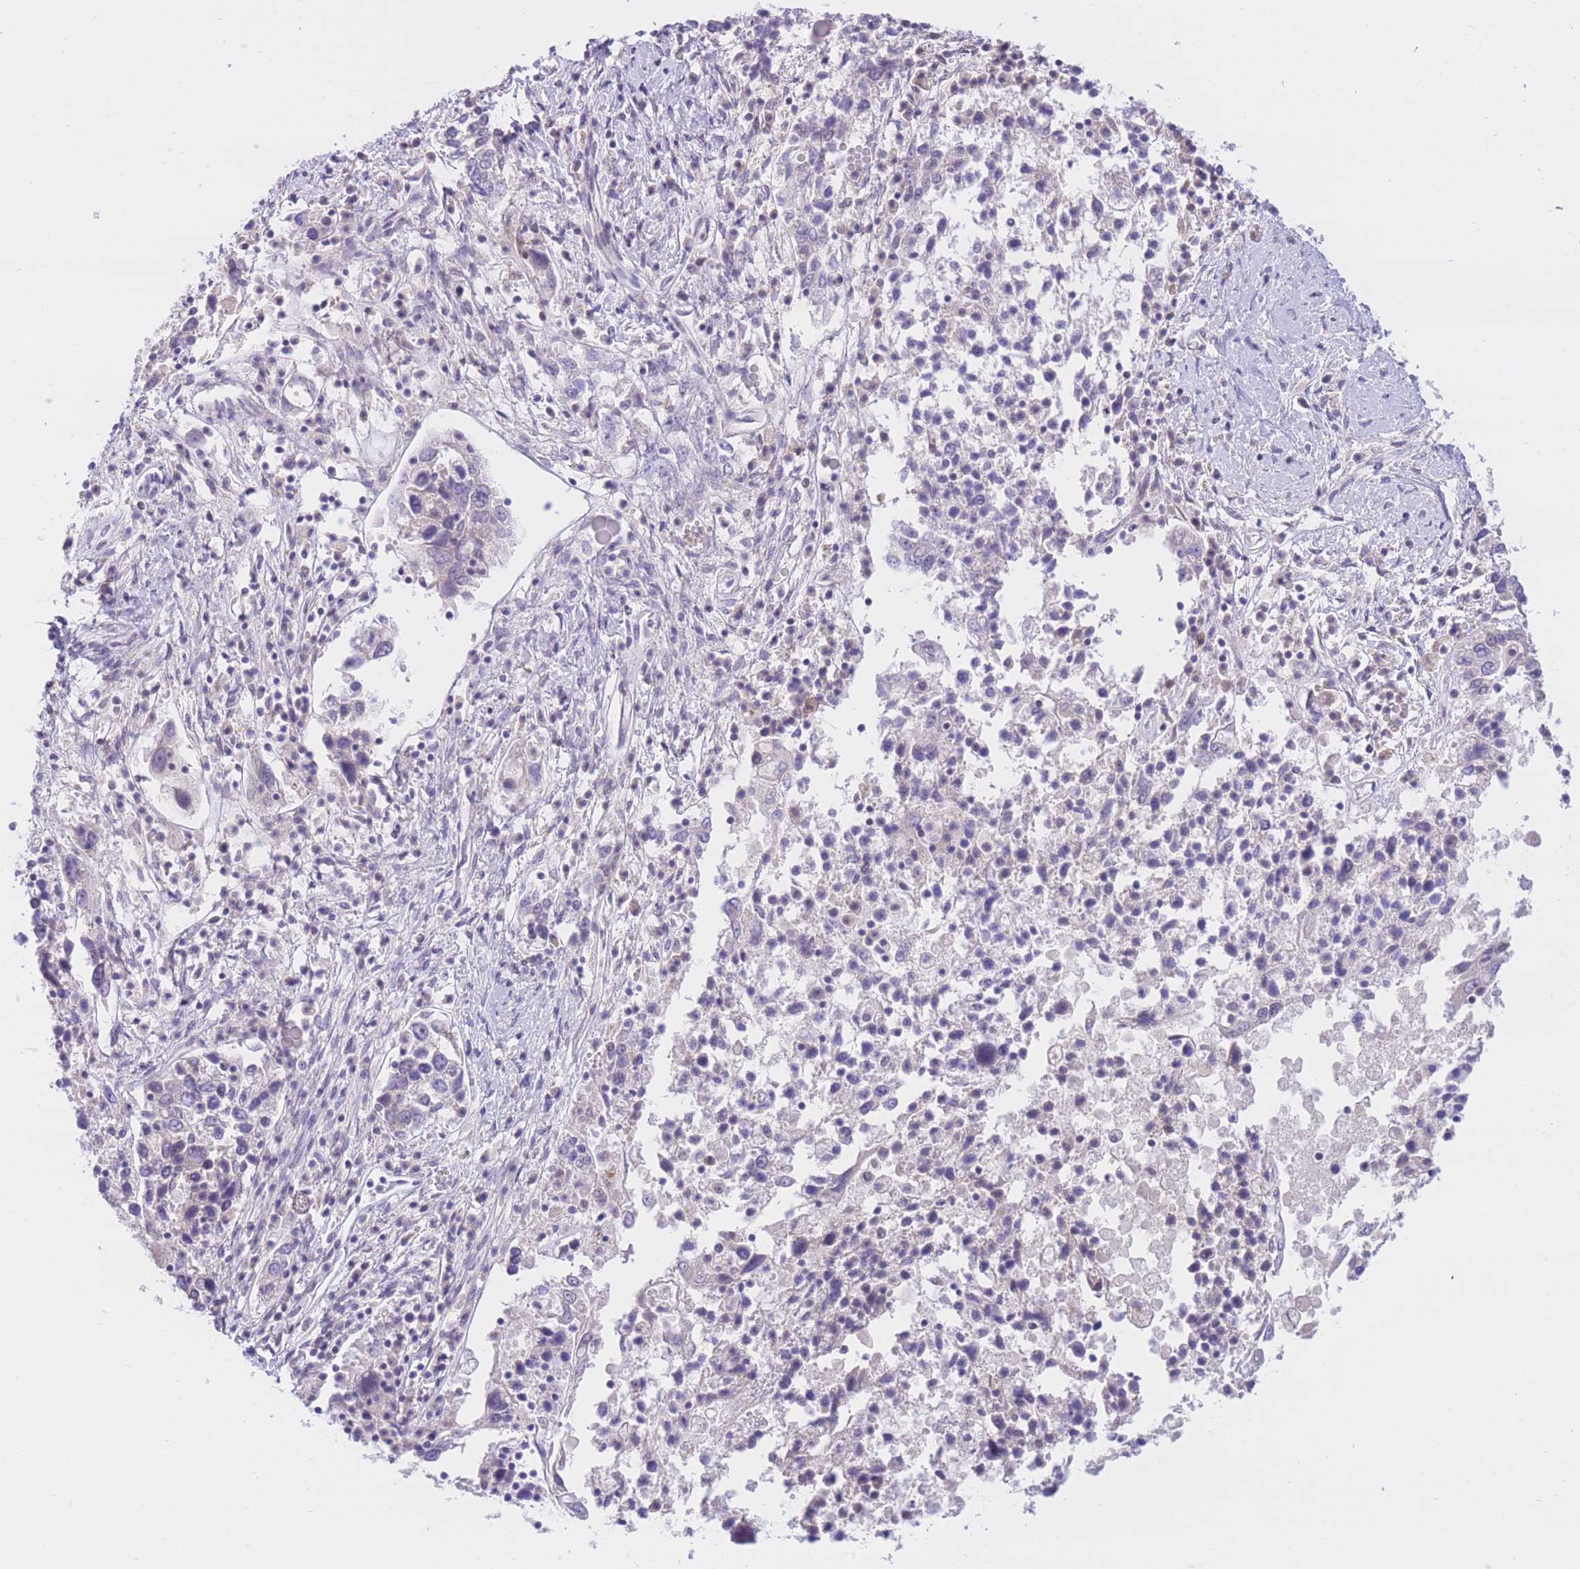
{"staining": {"intensity": "negative", "quantity": "none", "location": "none"}, "tissue": "ovarian cancer", "cell_type": "Tumor cells", "image_type": "cancer", "snomed": [{"axis": "morphology", "description": "Carcinoma, endometroid"}, {"axis": "topography", "description": "Ovary"}], "caption": "DAB immunohistochemical staining of human ovarian cancer (endometroid carcinoma) shows no significant positivity in tumor cells. (IHC, brightfield microscopy, high magnification).", "gene": "RPL39L", "patient": {"sex": "female", "age": 62}}